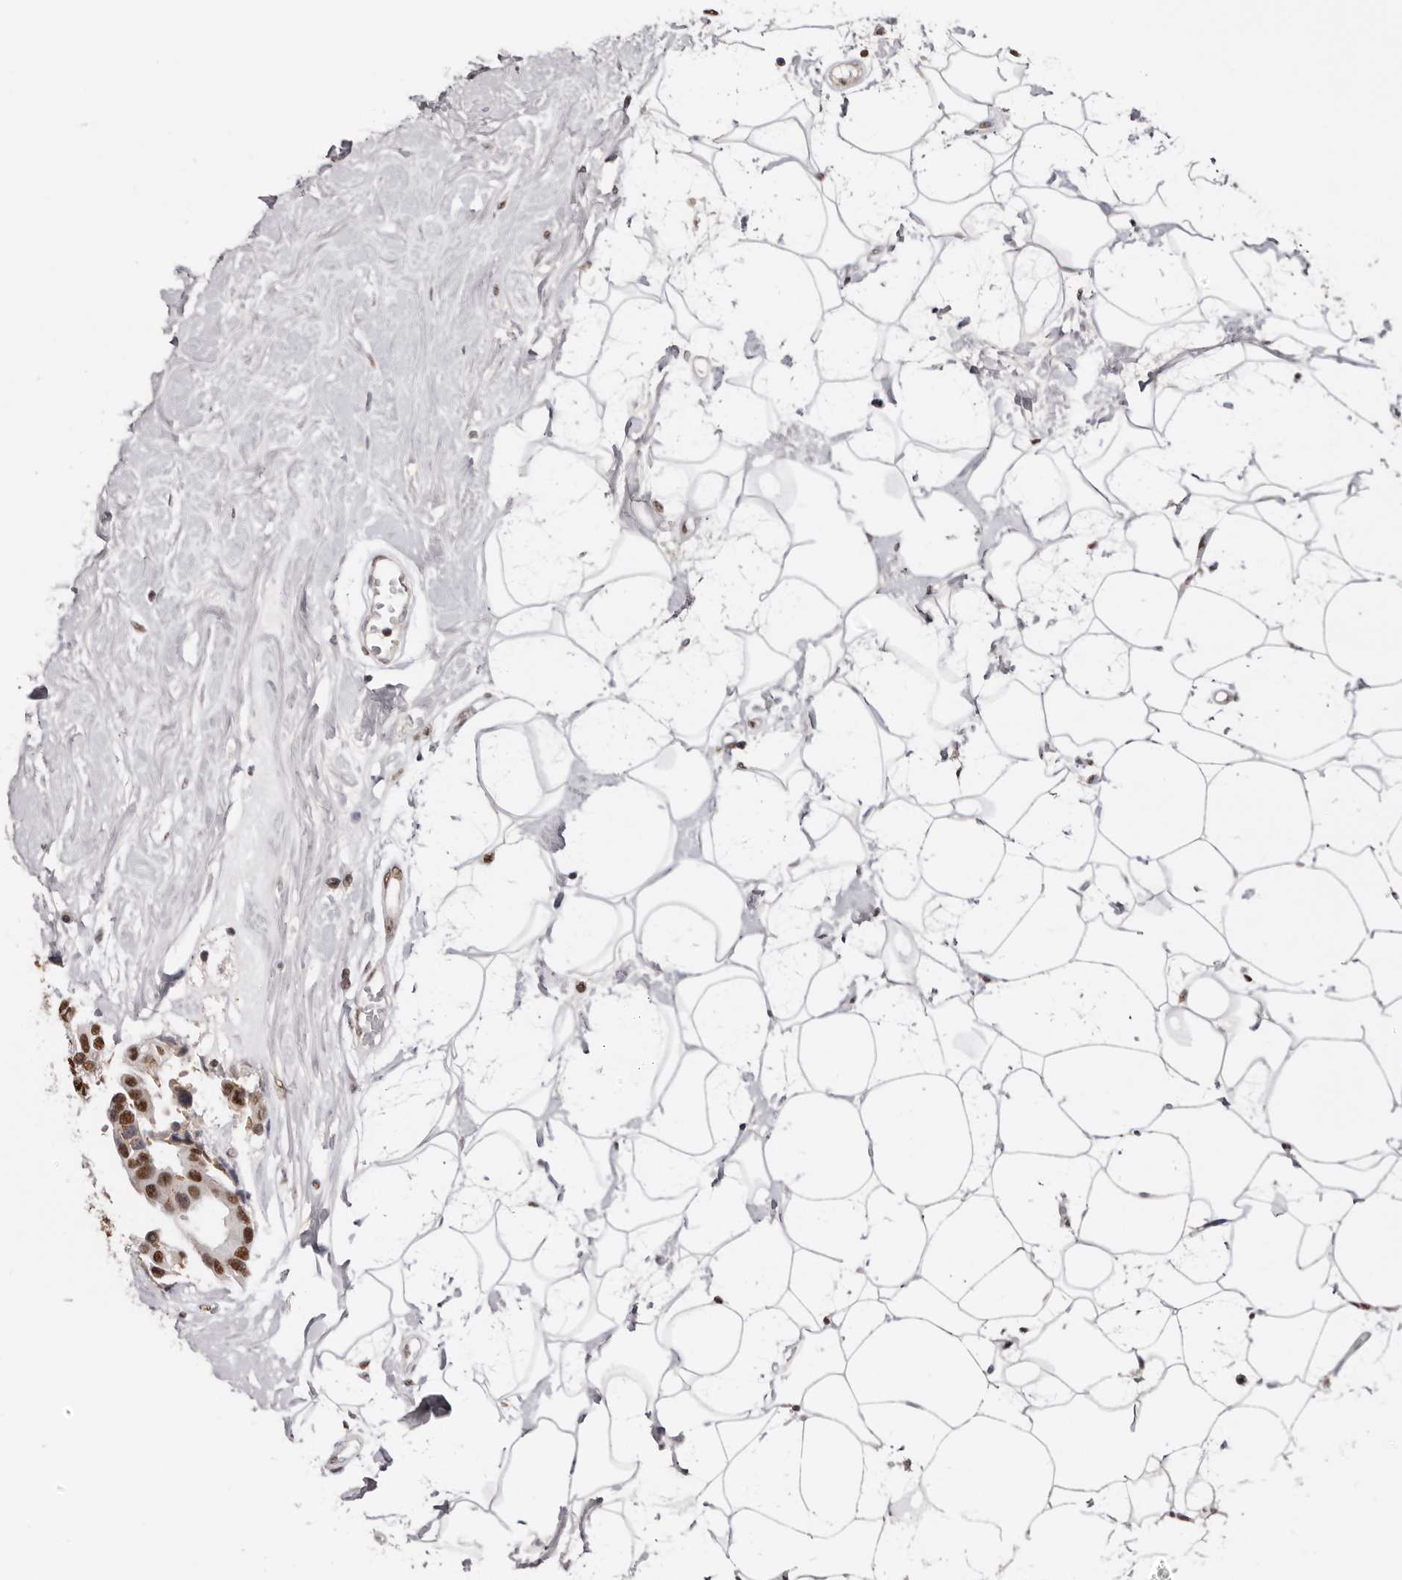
{"staining": {"intensity": "moderate", "quantity": ">75%", "location": "nuclear"}, "tissue": "breast cancer", "cell_type": "Tumor cells", "image_type": "cancer", "snomed": [{"axis": "morphology", "description": "Normal tissue, NOS"}, {"axis": "morphology", "description": "Duct carcinoma"}, {"axis": "topography", "description": "Breast"}], "caption": "Human breast cancer stained with a brown dye displays moderate nuclear positive positivity in approximately >75% of tumor cells.", "gene": "SCAF4", "patient": {"sex": "female", "age": 39}}